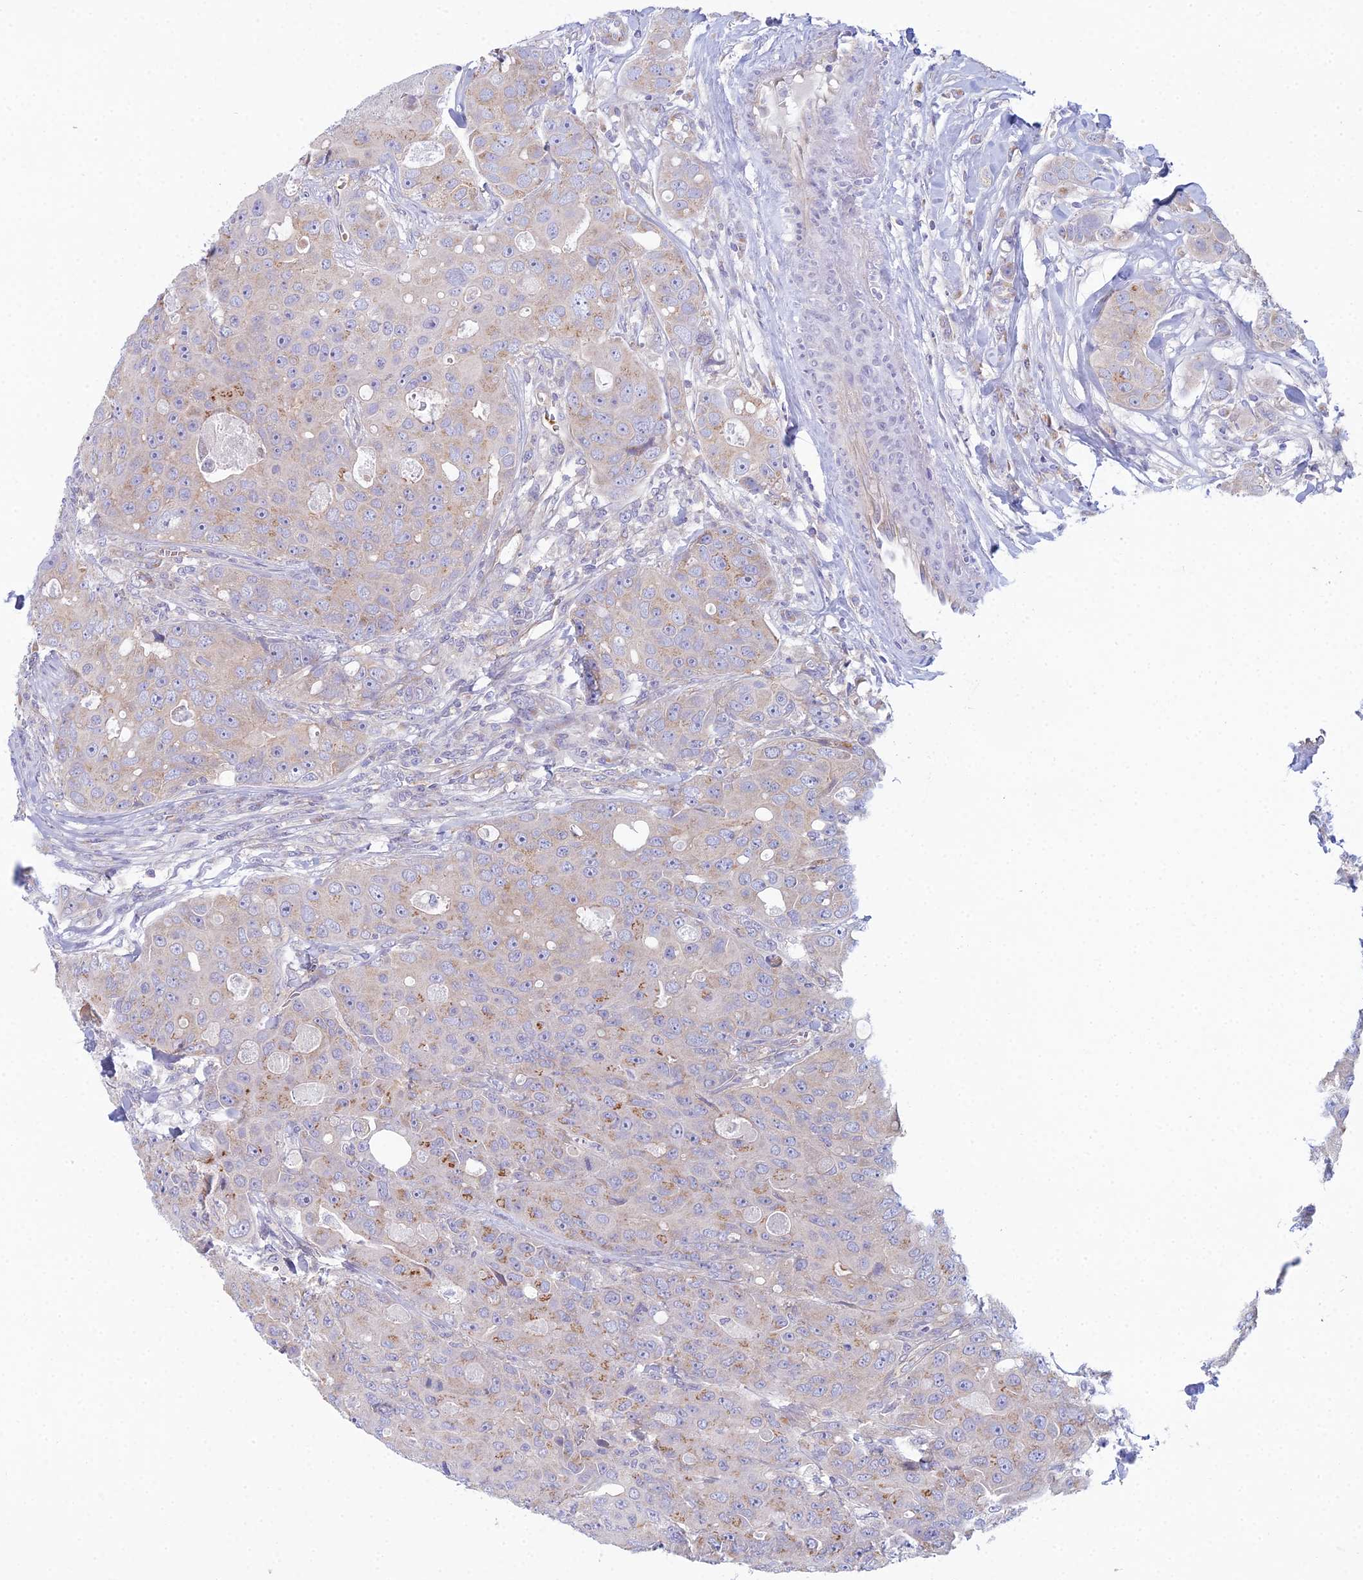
{"staining": {"intensity": "moderate", "quantity": "<25%", "location": "cytoplasmic/membranous"}, "tissue": "breast cancer", "cell_type": "Tumor cells", "image_type": "cancer", "snomed": [{"axis": "morphology", "description": "Duct carcinoma"}, {"axis": "topography", "description": "Breast"}], "caption": "Moderate cytoplasmic/membranous expression is identified in about <25% of tumor cells in intraductal carcinoma (breast).", "gene": "ZNF564", "patient": {"sex": "female", "age": 43}}